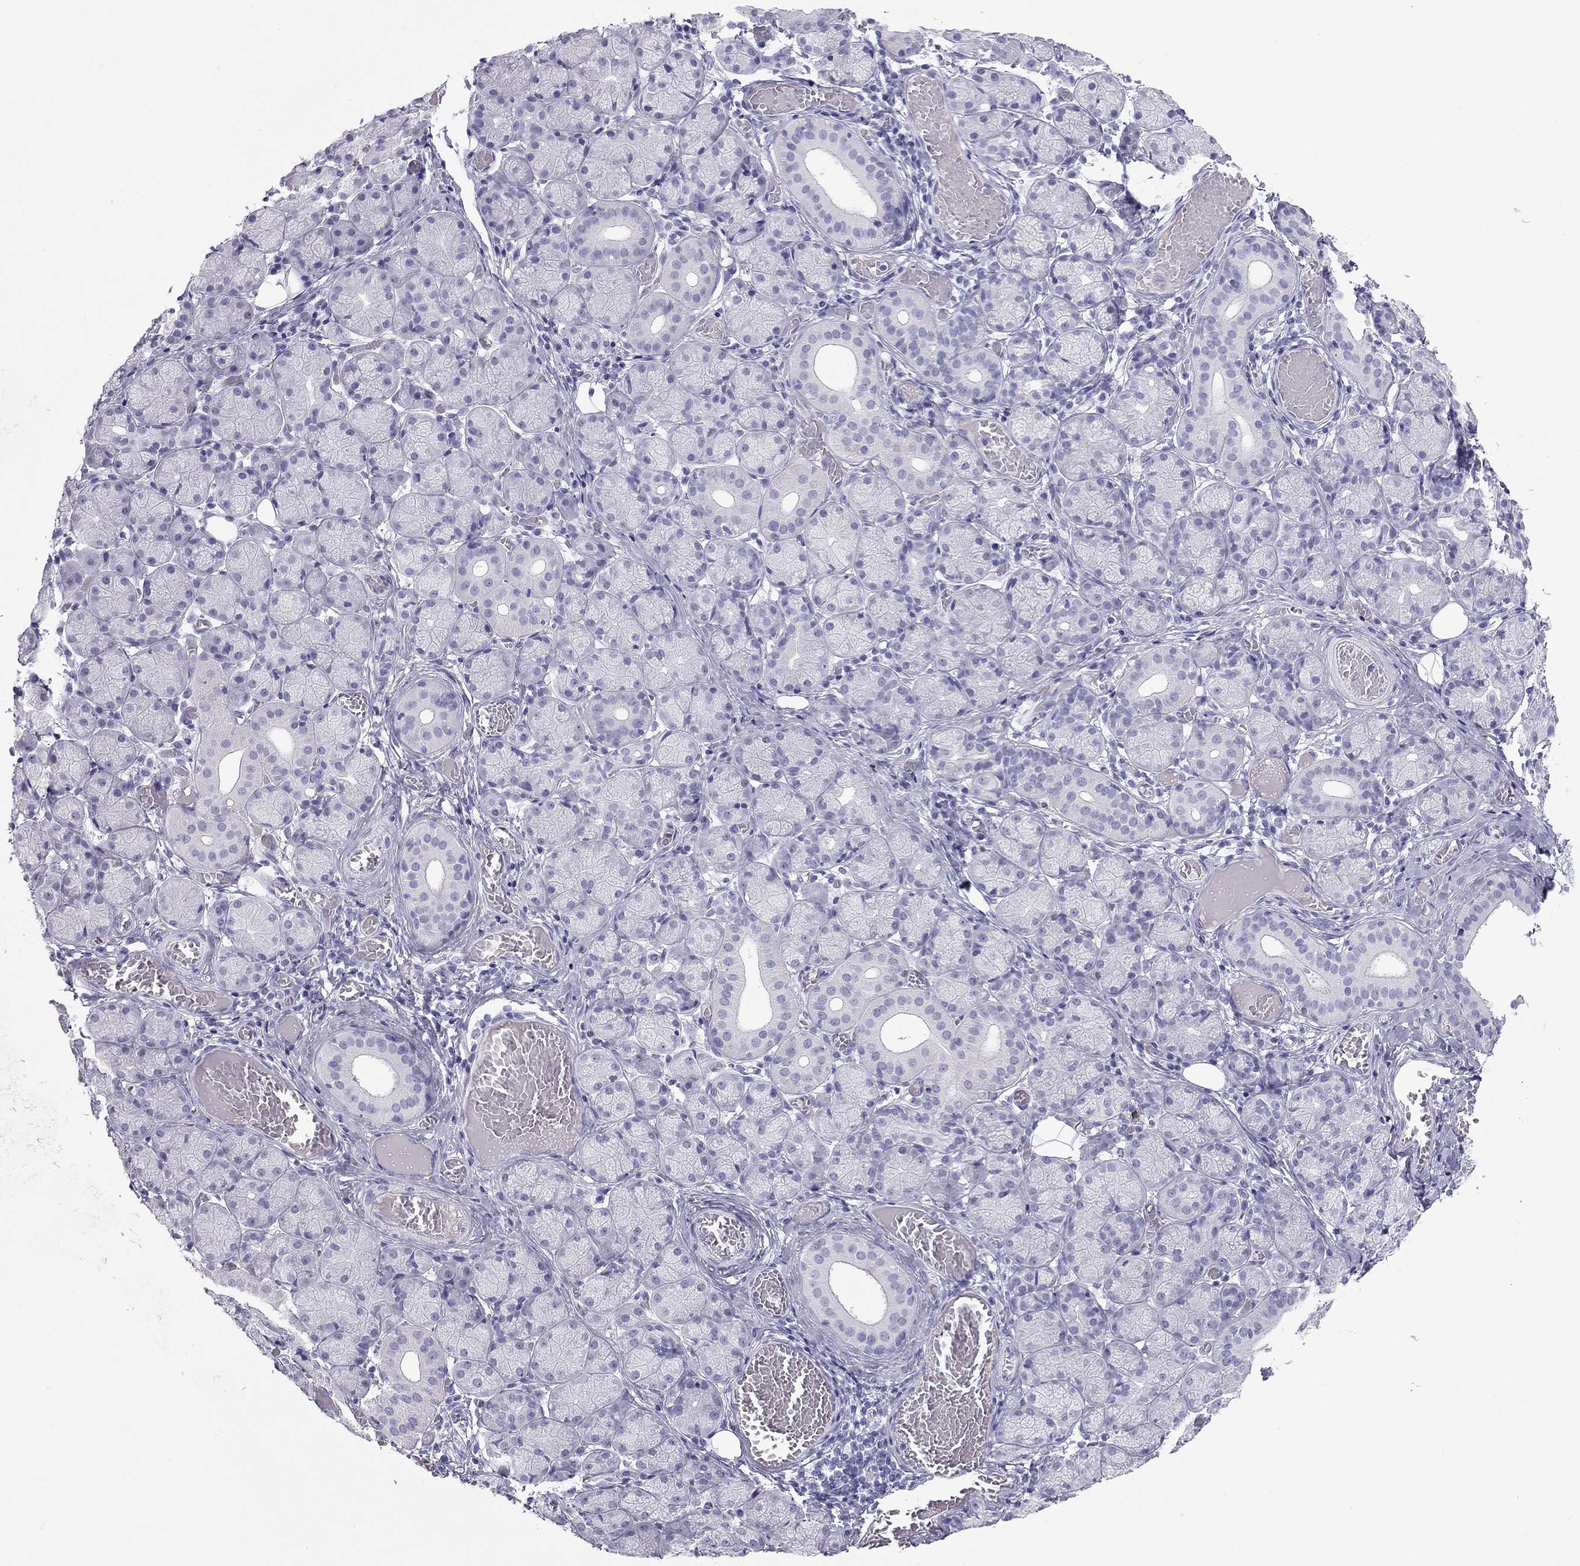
{"staining": {"intensity": "negative", "quantity": "none", "location": "none"}, "tissue": "salivary gland", "cell_type": "Glandular cells", "image_type": "normal", "snomed": [{"axis": "morphology", "description": "Normal tissue, NOS"}, {"axis": "topography", "description": "Salivary gland"}, {"axis": "topography", "description": "Peripheral nerve tissue"}], "caption": "Benign salivary gland was stained to show a protein in brown. There is no significant positivity in glandular cells. (Brightfield microscopy of DAB IHC at high magnification).", "gene": "KLRG1", "patient": {"sex": "female", "age": 24}}